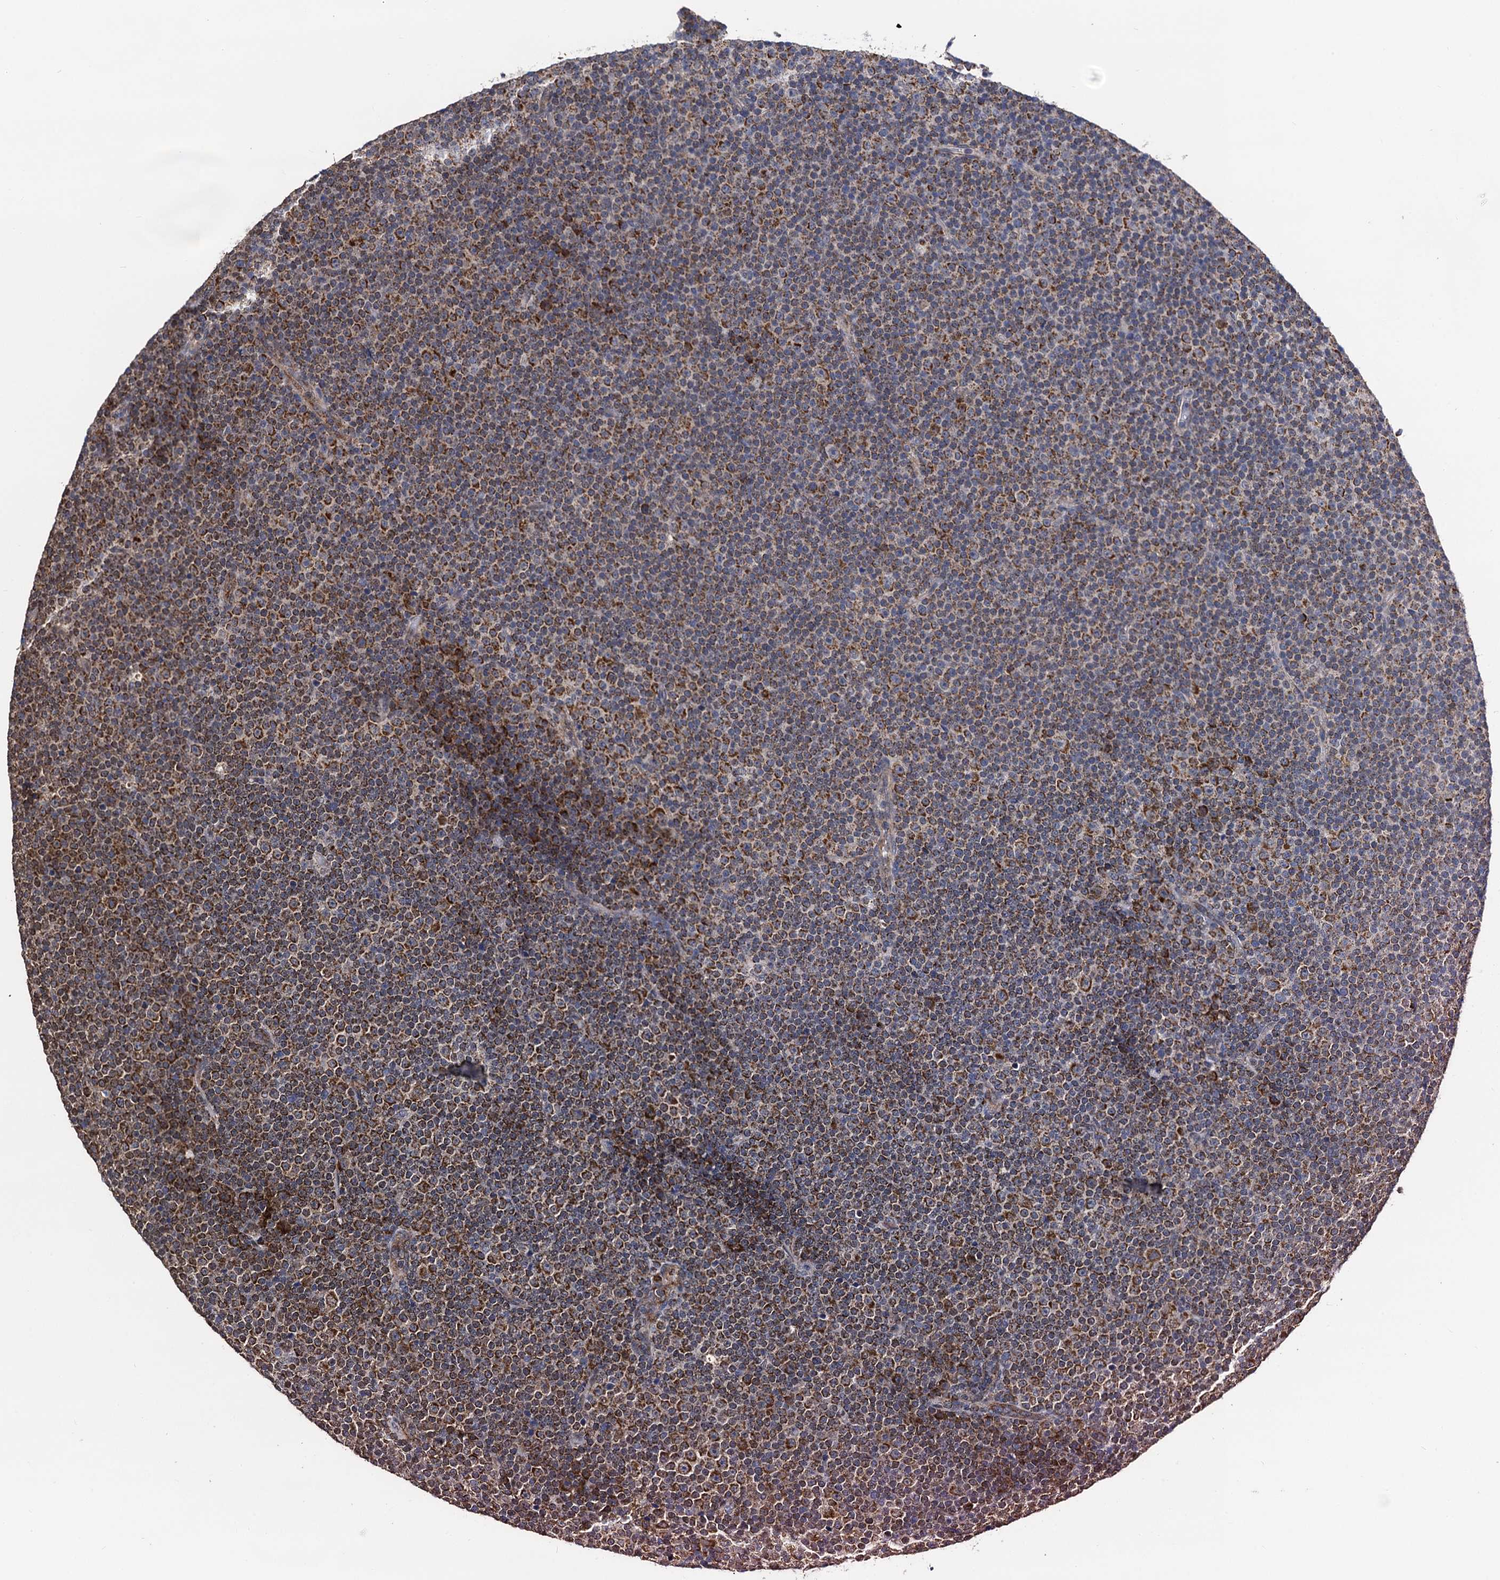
{"staining": {"intensity": "moderate", "quantity": ">75%", "location": "cytoplasmic/membranous"}, "tissue": "lymphoma", "cell_type": "Tumor cells", "image_type": "cancer", "snomed": [{"axis": "morphology", "description": "Malignant lymphoma, non-Hodgkin's type, Low grade"}, {"axis": "topography", "description": "Lymph node"}], "caption": "Immunohistochemistry micrograph of human low-grade malignant lymphoma, non-Hodgkin's type stained for a protein (brown), which displays medium levels of moderate cytoplasmic/membranous positivity in approximately >75% of tumor cells.", "gene": "PTCD3", "patient": {"sex": "female", "age": 67}}